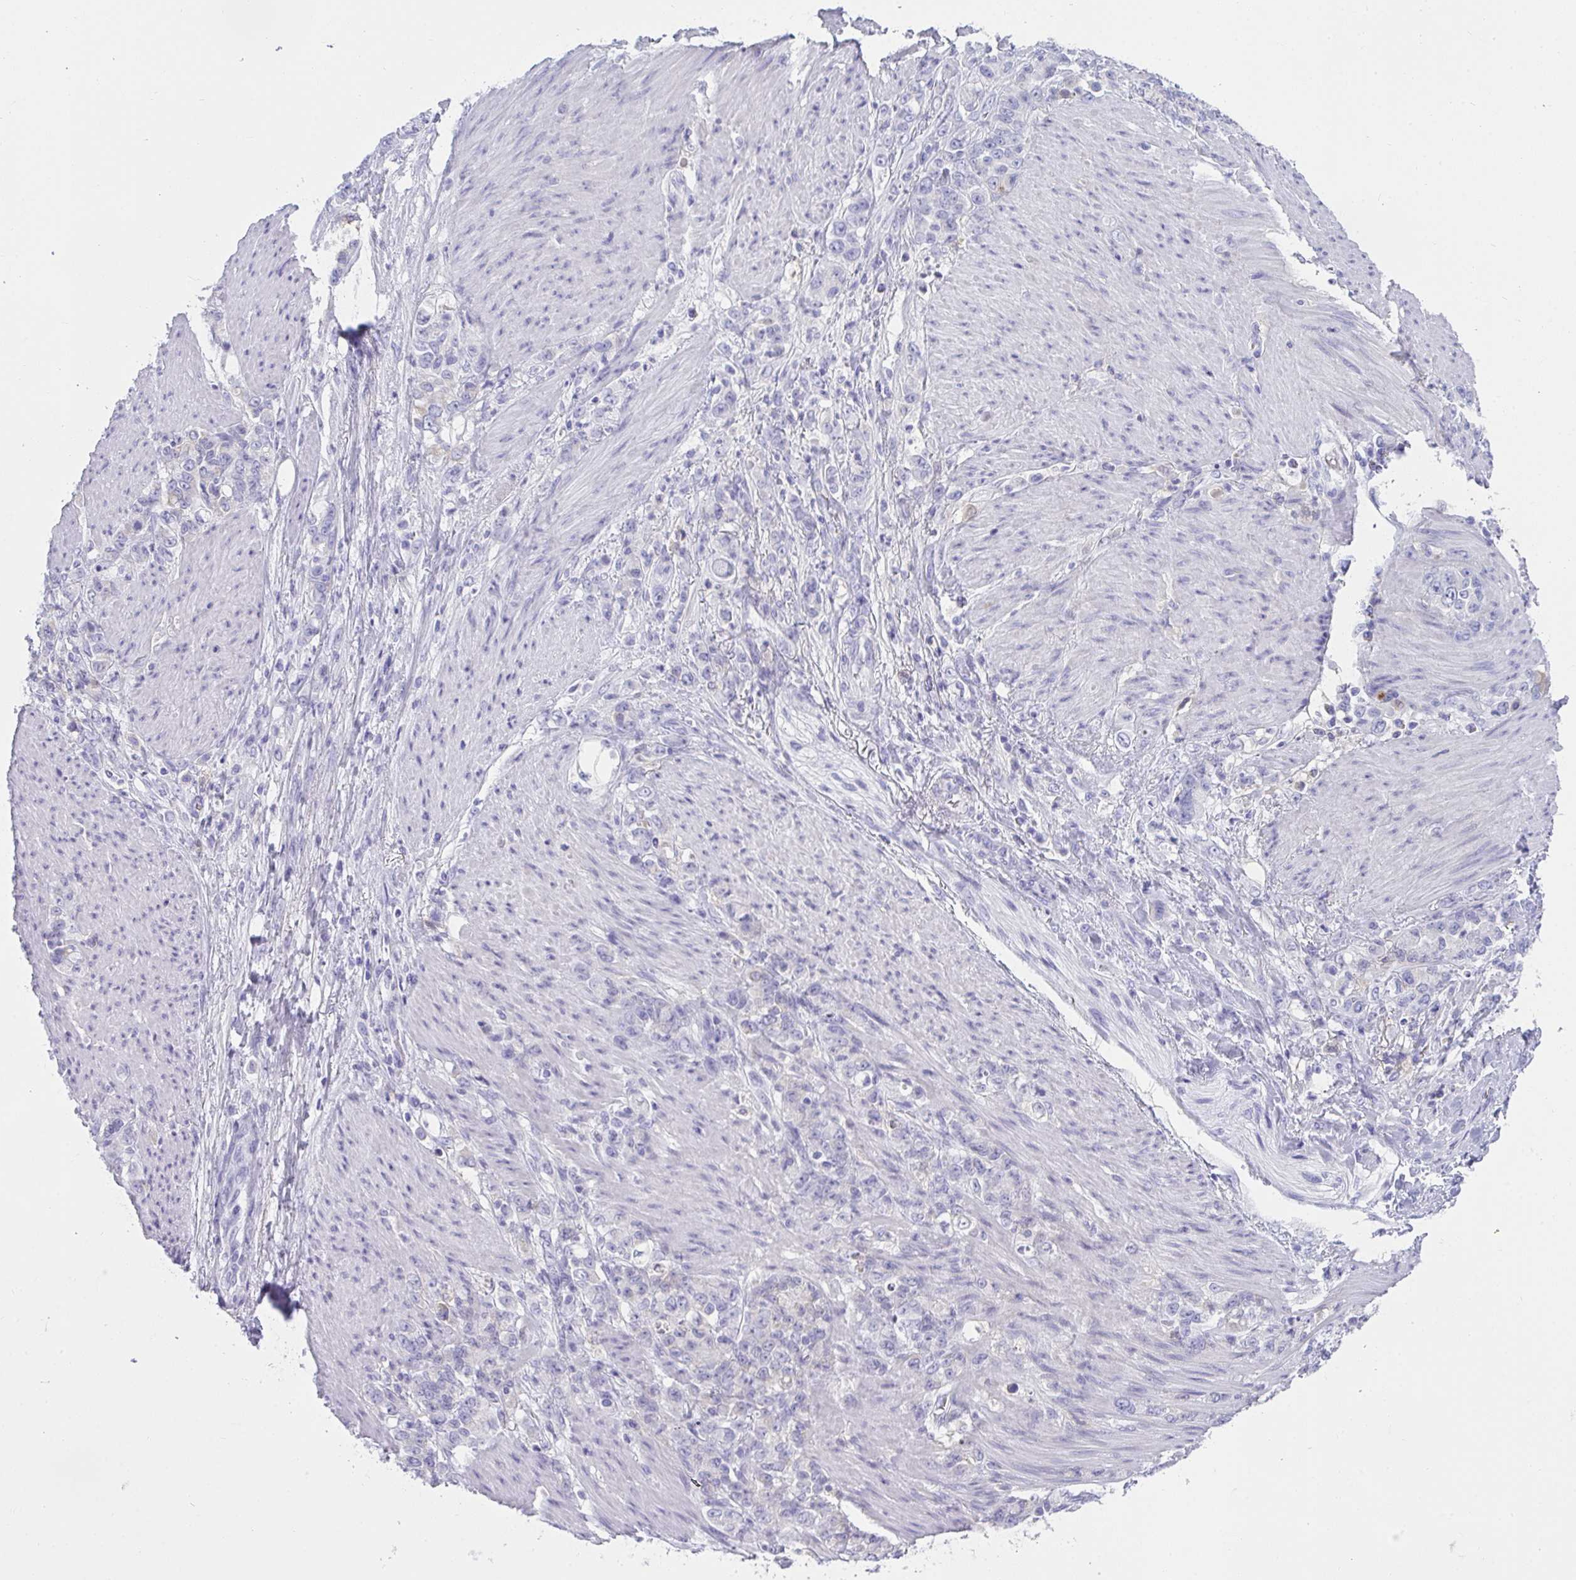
{"staining": {"intensity": "negative", "quantity": "none", "location": "none"}, "tissue": "stomach cancer", "cell_type": "Tumor cells", "image_type": "cancer", "snomed": [{"axis": "morphology", "description": "Adenocarcinoma, NOS"}, {"axis": "topography", "description": "Stomach"}], "caption": "High power microscopy image of an immunohistochemistry histopathology image of adenocarcinoma (stomach), revealing no significant positivity in tumor cells. Nuclei are stained in blue.", "gene": "ZSWIM3", "patient": {"sex": "female", "age": 79}}